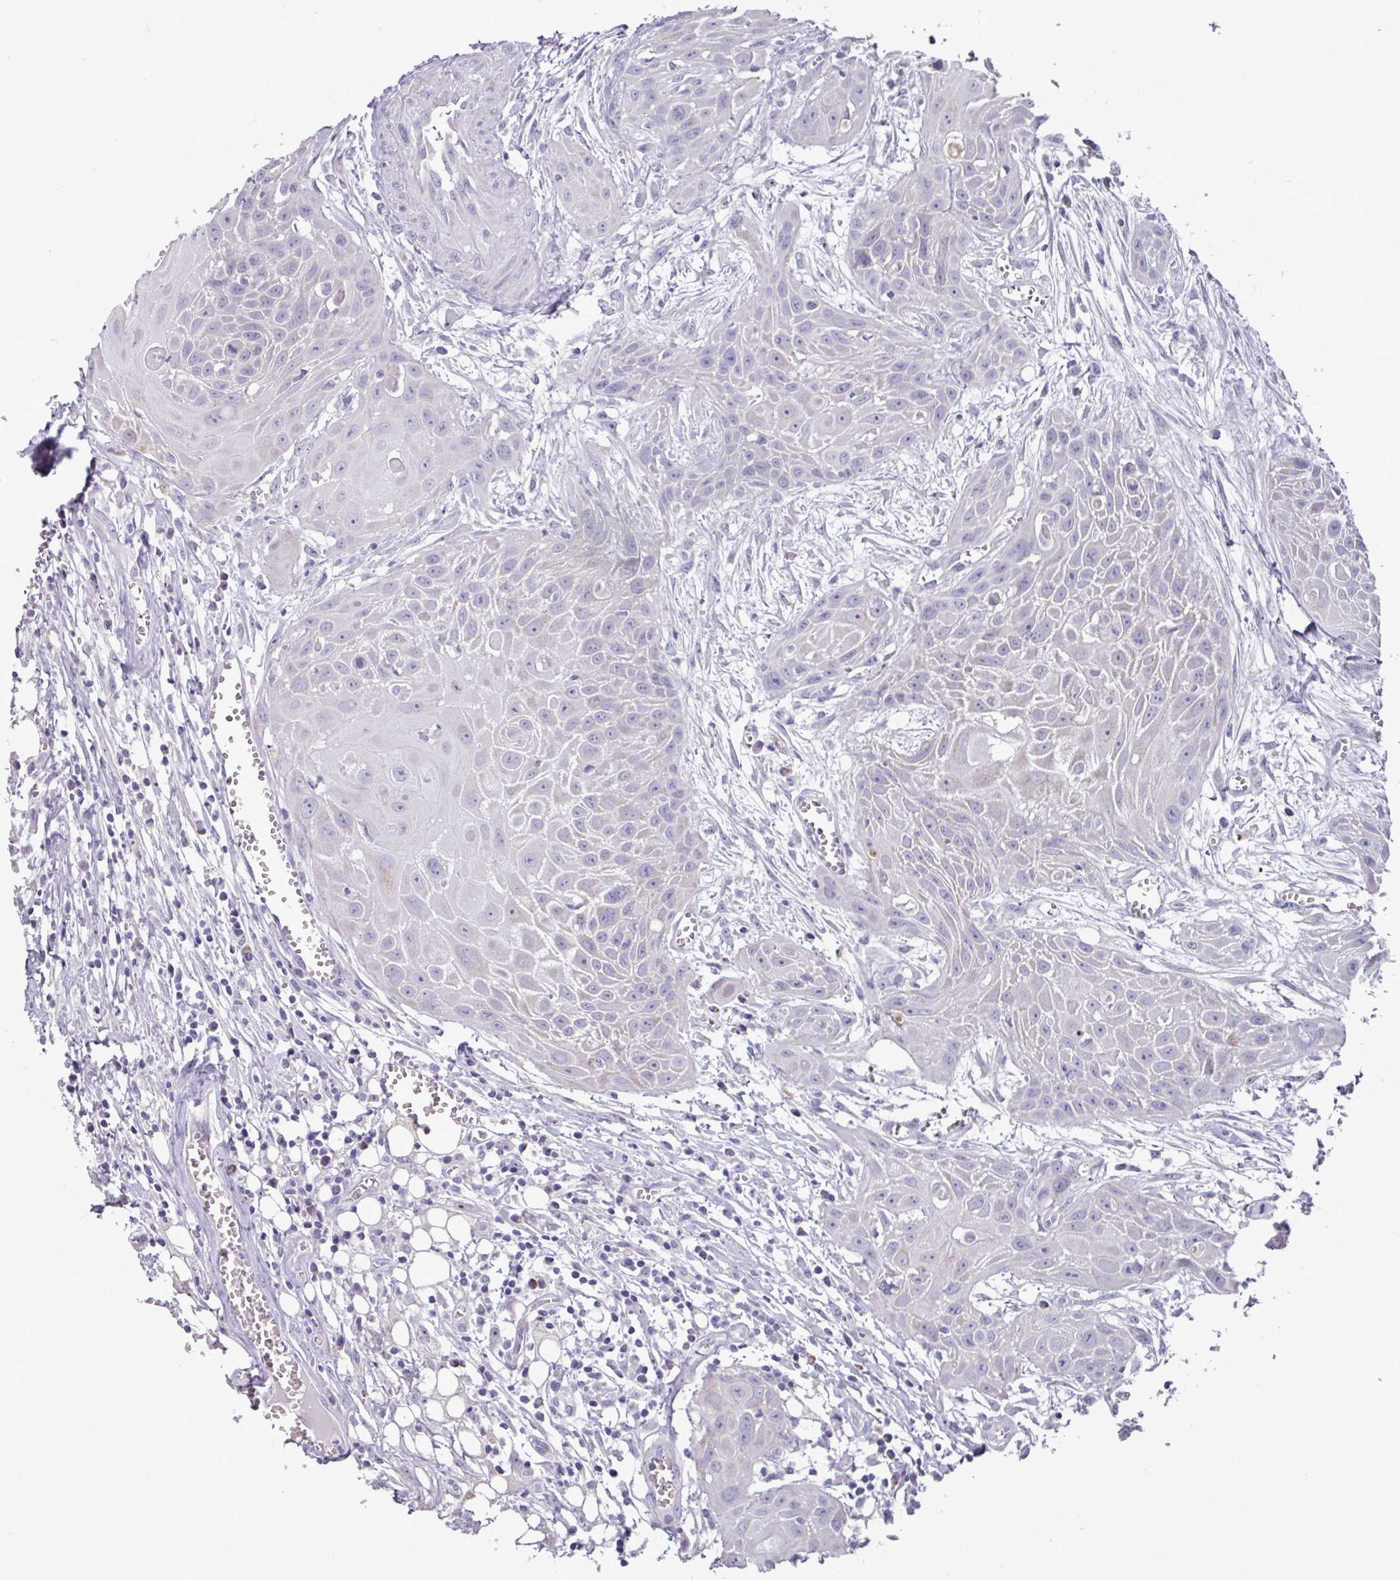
{"staining": {"intensity": "negative", "quantity": "none", "location": "none"}, "tissue": "head and neck cancer", "cell_type": "Tumor cells", "image_type": "cancer", "snomed": [{"axis": "morphology", "description": "Squamous cell carcinoma, NOS"}, {"axis": "topography", "description": "Lymph node"}, {"axis": "topography", "description": "Salivary gland"}, {"axis": "topography", "description": "Head-Neck"}], "caption": "Immunohistochemistry image of human squamous cell carcinoma (head and neck) stained for a protein (brown), which reveals no expression in tumor cells. The staining was performed using DAB to visualize the protein expression in brown, while the nuclei were stained in blue with hematoxylin (Magnification: 20x).", "gene": "MT-ND4", "patient": {"sex": "female", "age": 74}}